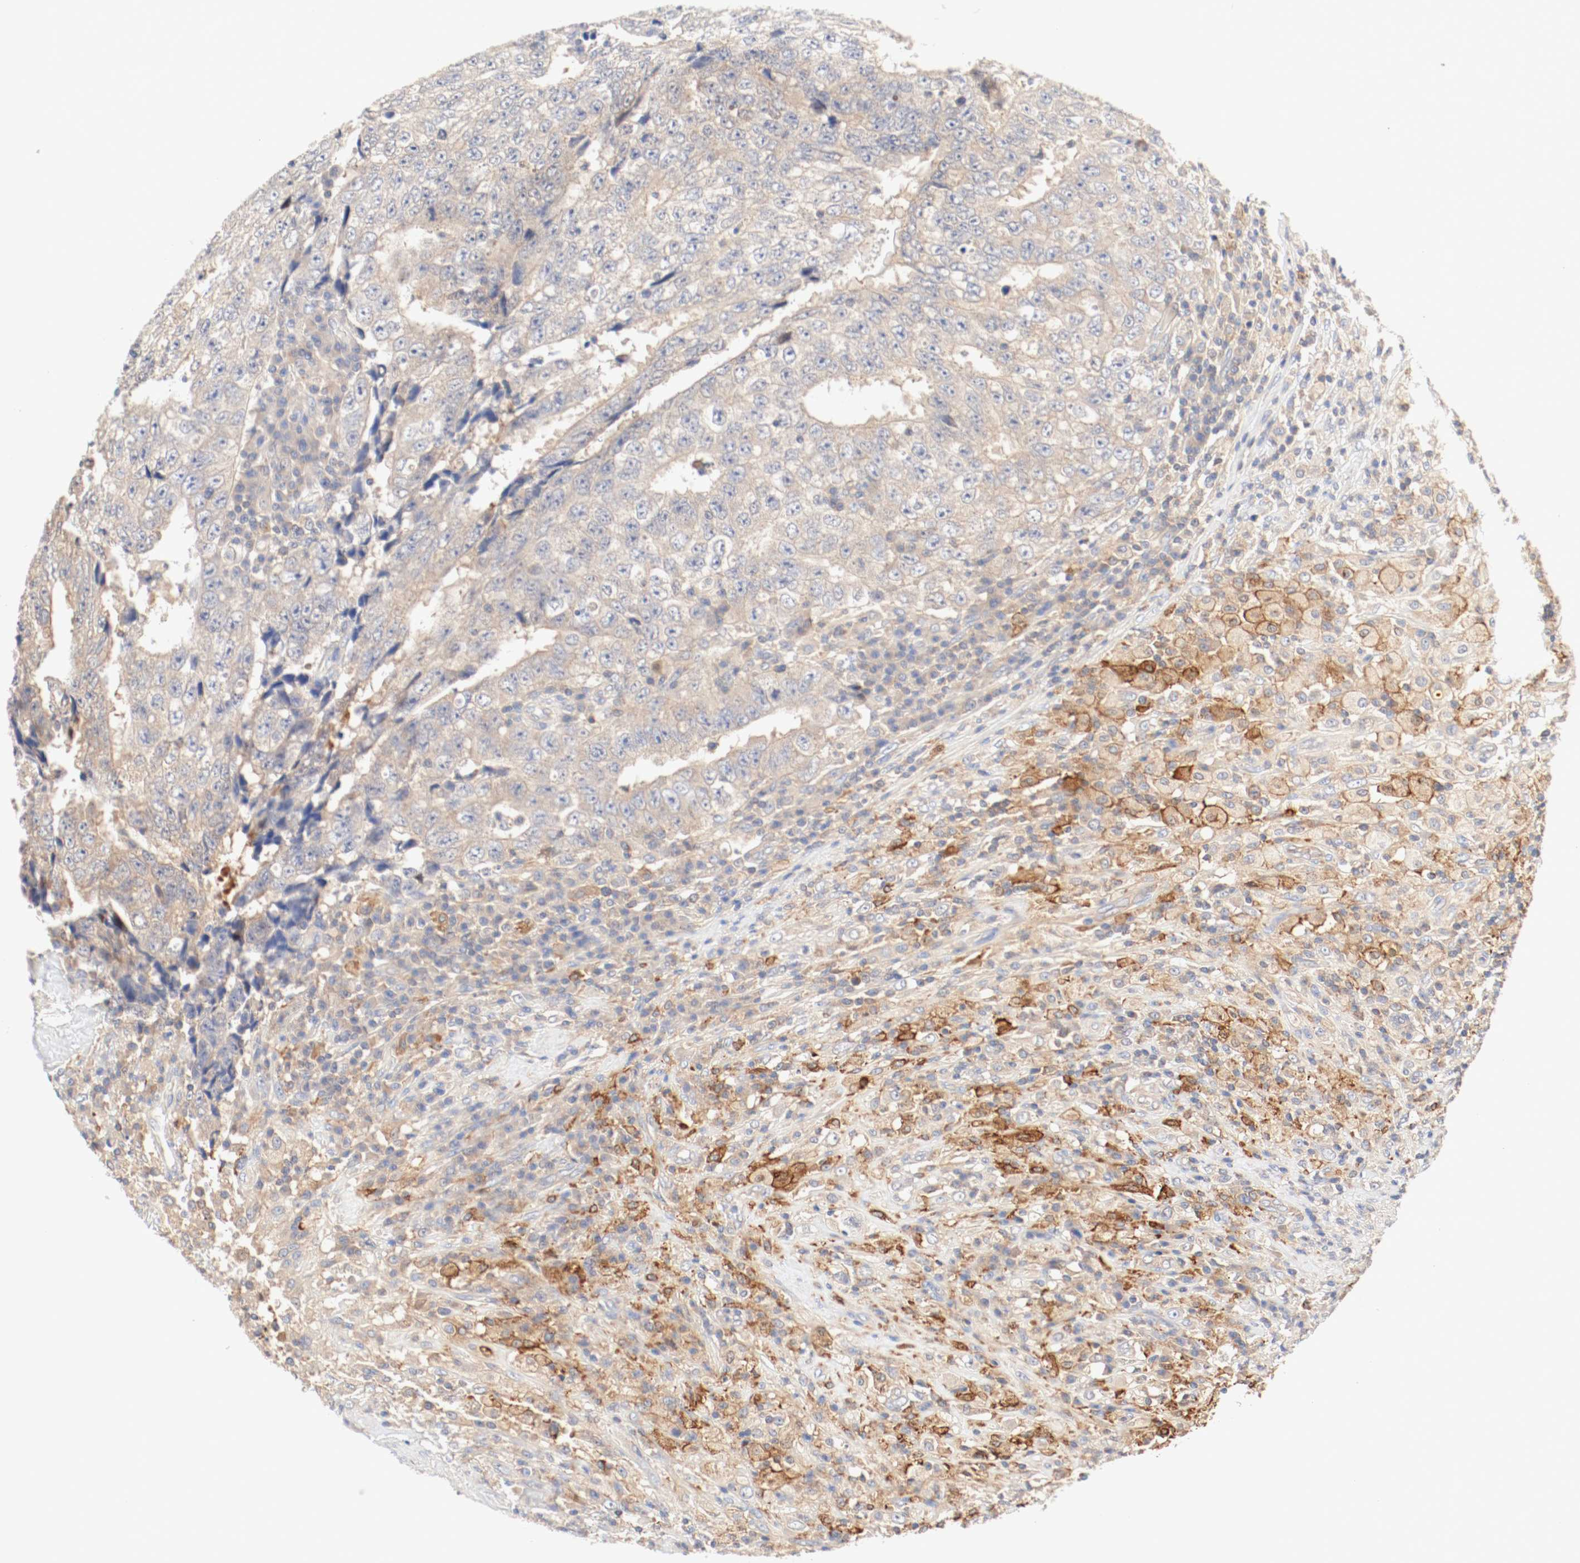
{"staining": {"intensity": "moderate", "quantity": ">75%", "location": "cytoplasmic/membranous"}, "tissue": "testis cancer", "cell_type": "Tumor cells", "image_type": "cancer", "snomed": [{"axis": "morphology", "description": "Necrosis, NOS"}, {"axis": "morphology", "description": "Carcinoma, Embryonal, NOS"}, {"axis": "topography", "description": "Testis"}], "caption": "There is medium levels of moderate cytoplasmic/membranous positivity in tumor cells of testis cancer (embryonal carcinoma), as demonstrated by immunohistochemical staining (brown color).", "gene": "GIT1", "patient": {"sex": "male", "age": 19}}